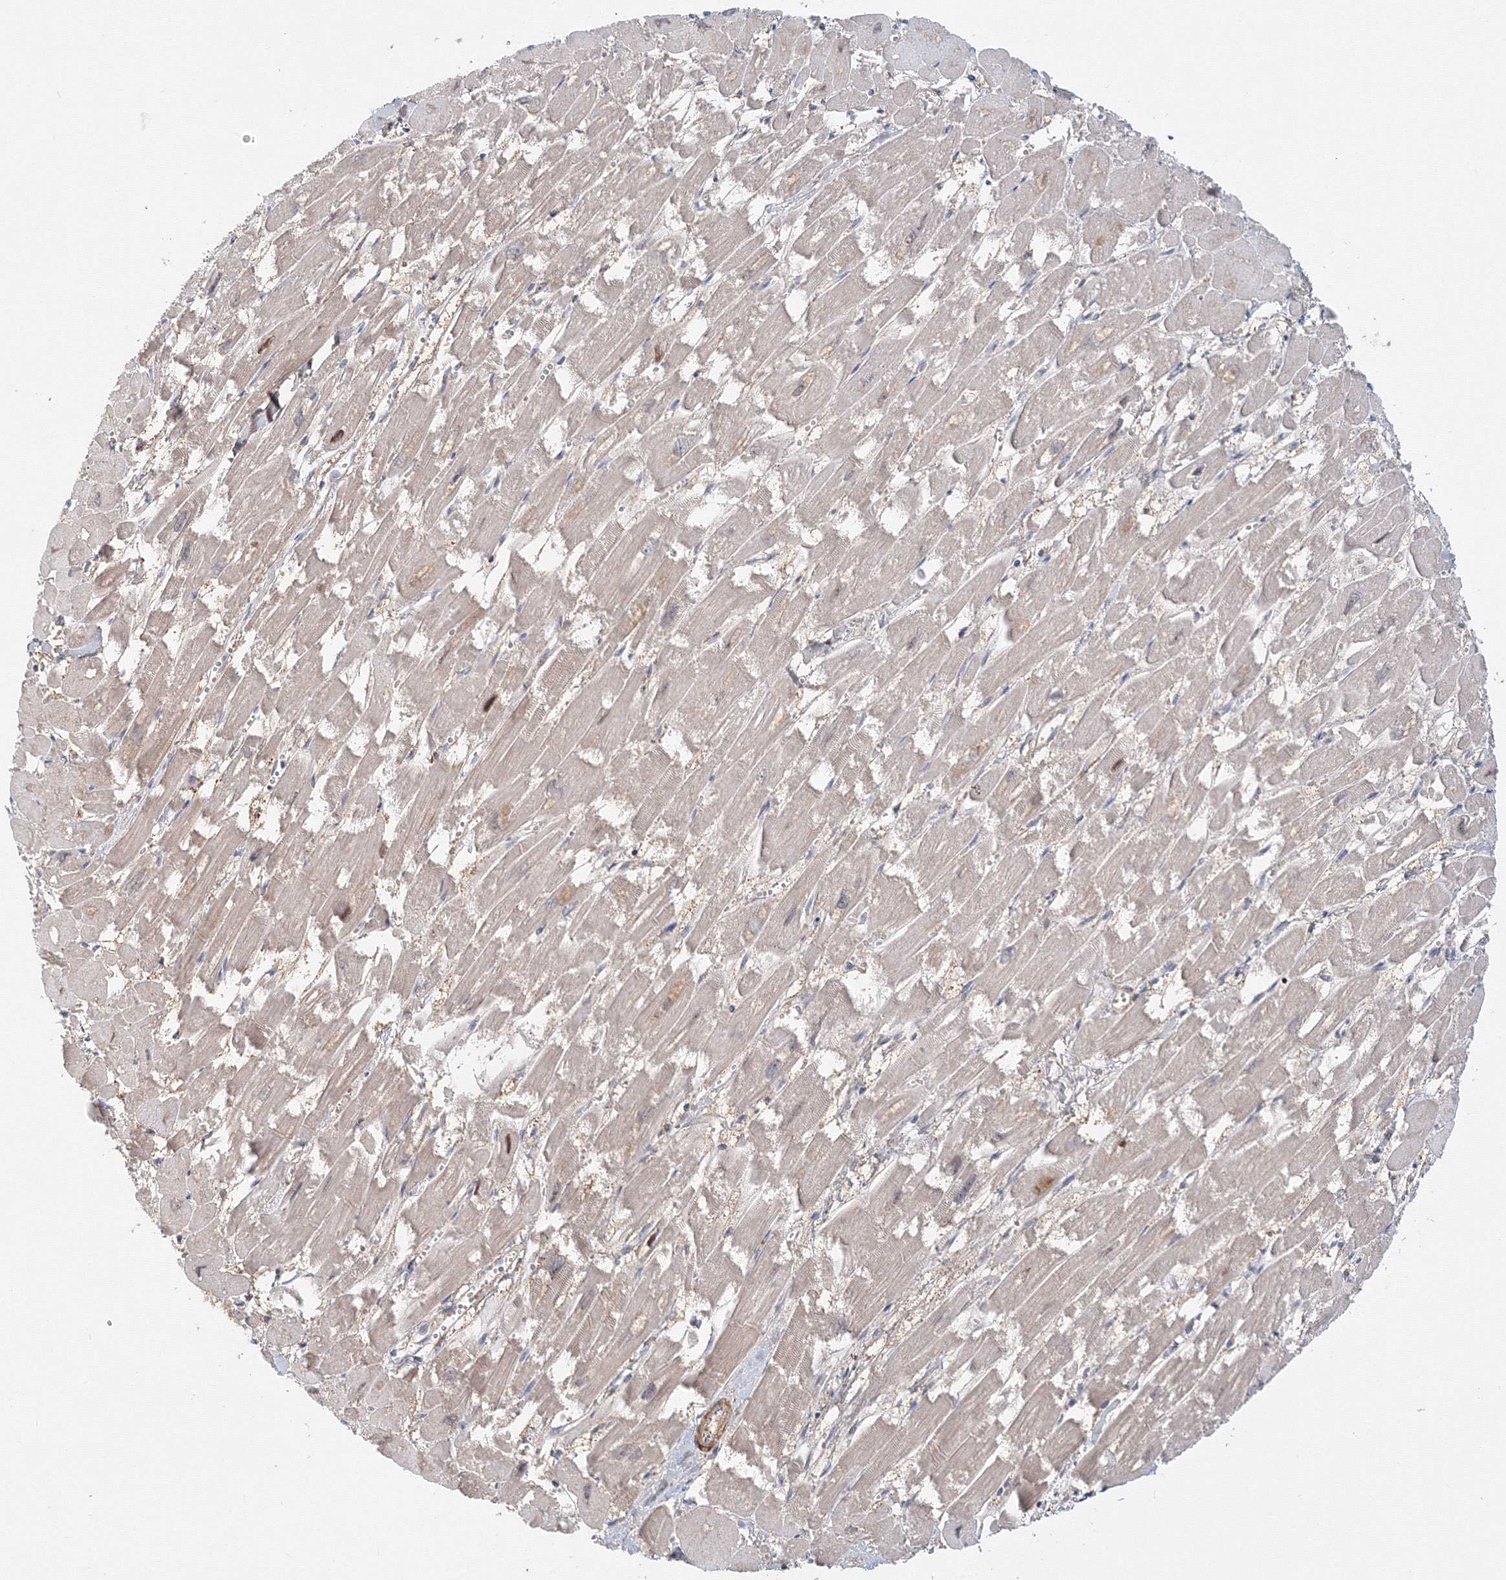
{"staining": {"intensity": "moderate", "quantity": "25%-75%", "location": "cytoplasmic/membranous"}, "tissue": "heart muscle", "cell_type": "Cardiomyocytes", "image_type": "normal", "snomed": [{"axis": "morphology", "description": "Normal tissue, NOS"}, {"axis": "topography", "description": "Heart"}], "caption": "Immunohistochemical staining of normal heart muscle displays medium levels of moderate cytoplasmic/membranous staining in approximately 25%-75% of cardiomyocytes. (DAB (3,3'-diaminobenzidine) IHC with brightfield microscopy, high magnification).", "gene": "ARHGAP21", "patient": {"sex": "male", "age": 54}}